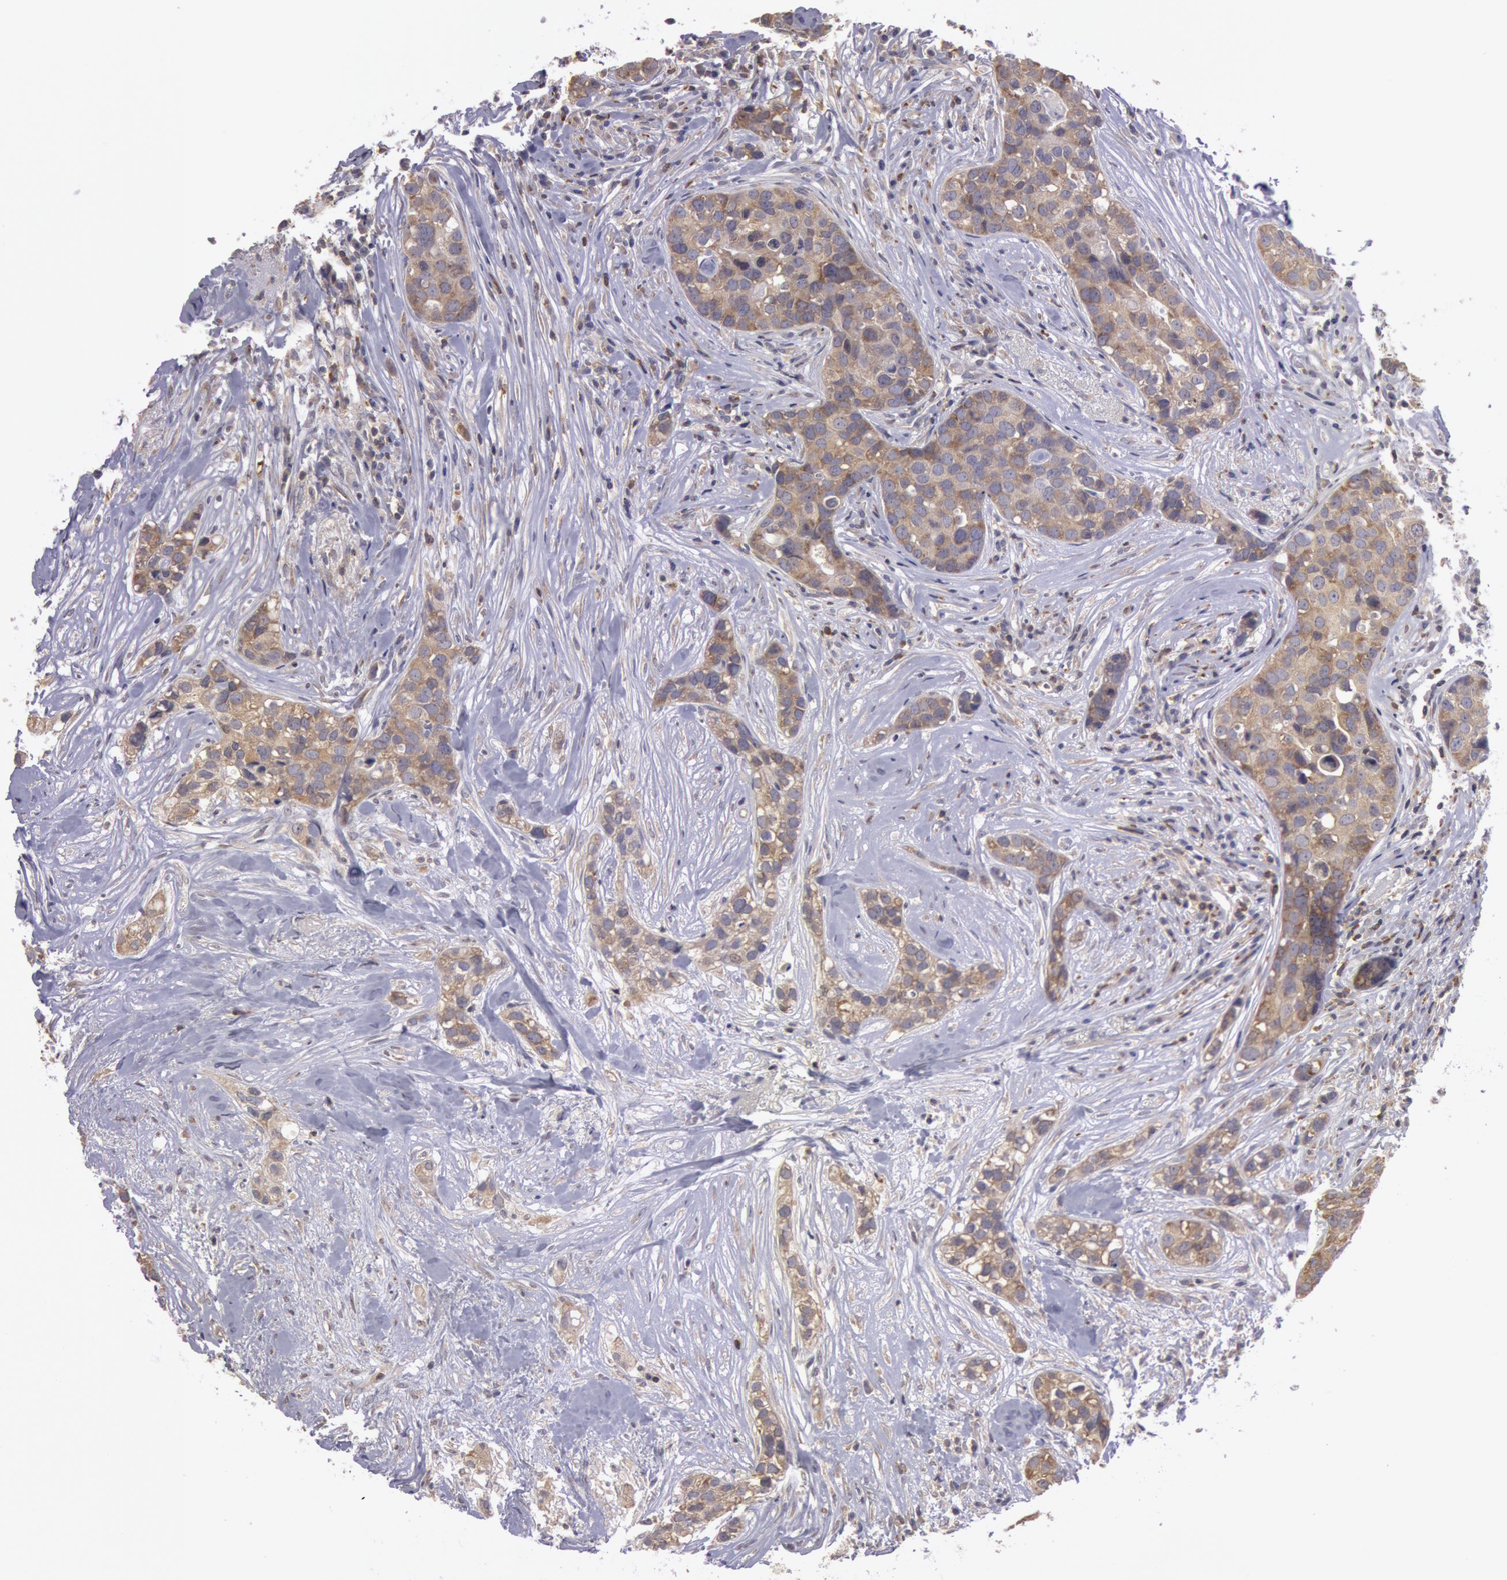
{"staining": {"intensity": "moderate", "quantity": ">75%", "location": "cytoplasmic/membranous"}, "tissue": "breast cancer", "cell_type": "Tumor cells", "image_type": "cancer", "snomed": [{"axis": "morphology", "description": "Duct carcinoma"}, {"axis": "topography", "description": "Breast"}], "caption": "A medium amount of moderate cytoplasmic/membranous staining is identified in approximately >75% of tumor cells in breast infiltrating ductal carcinoma tissue.", "gene": "NMT2", "patient": {"sex": "female", "age": 91}}